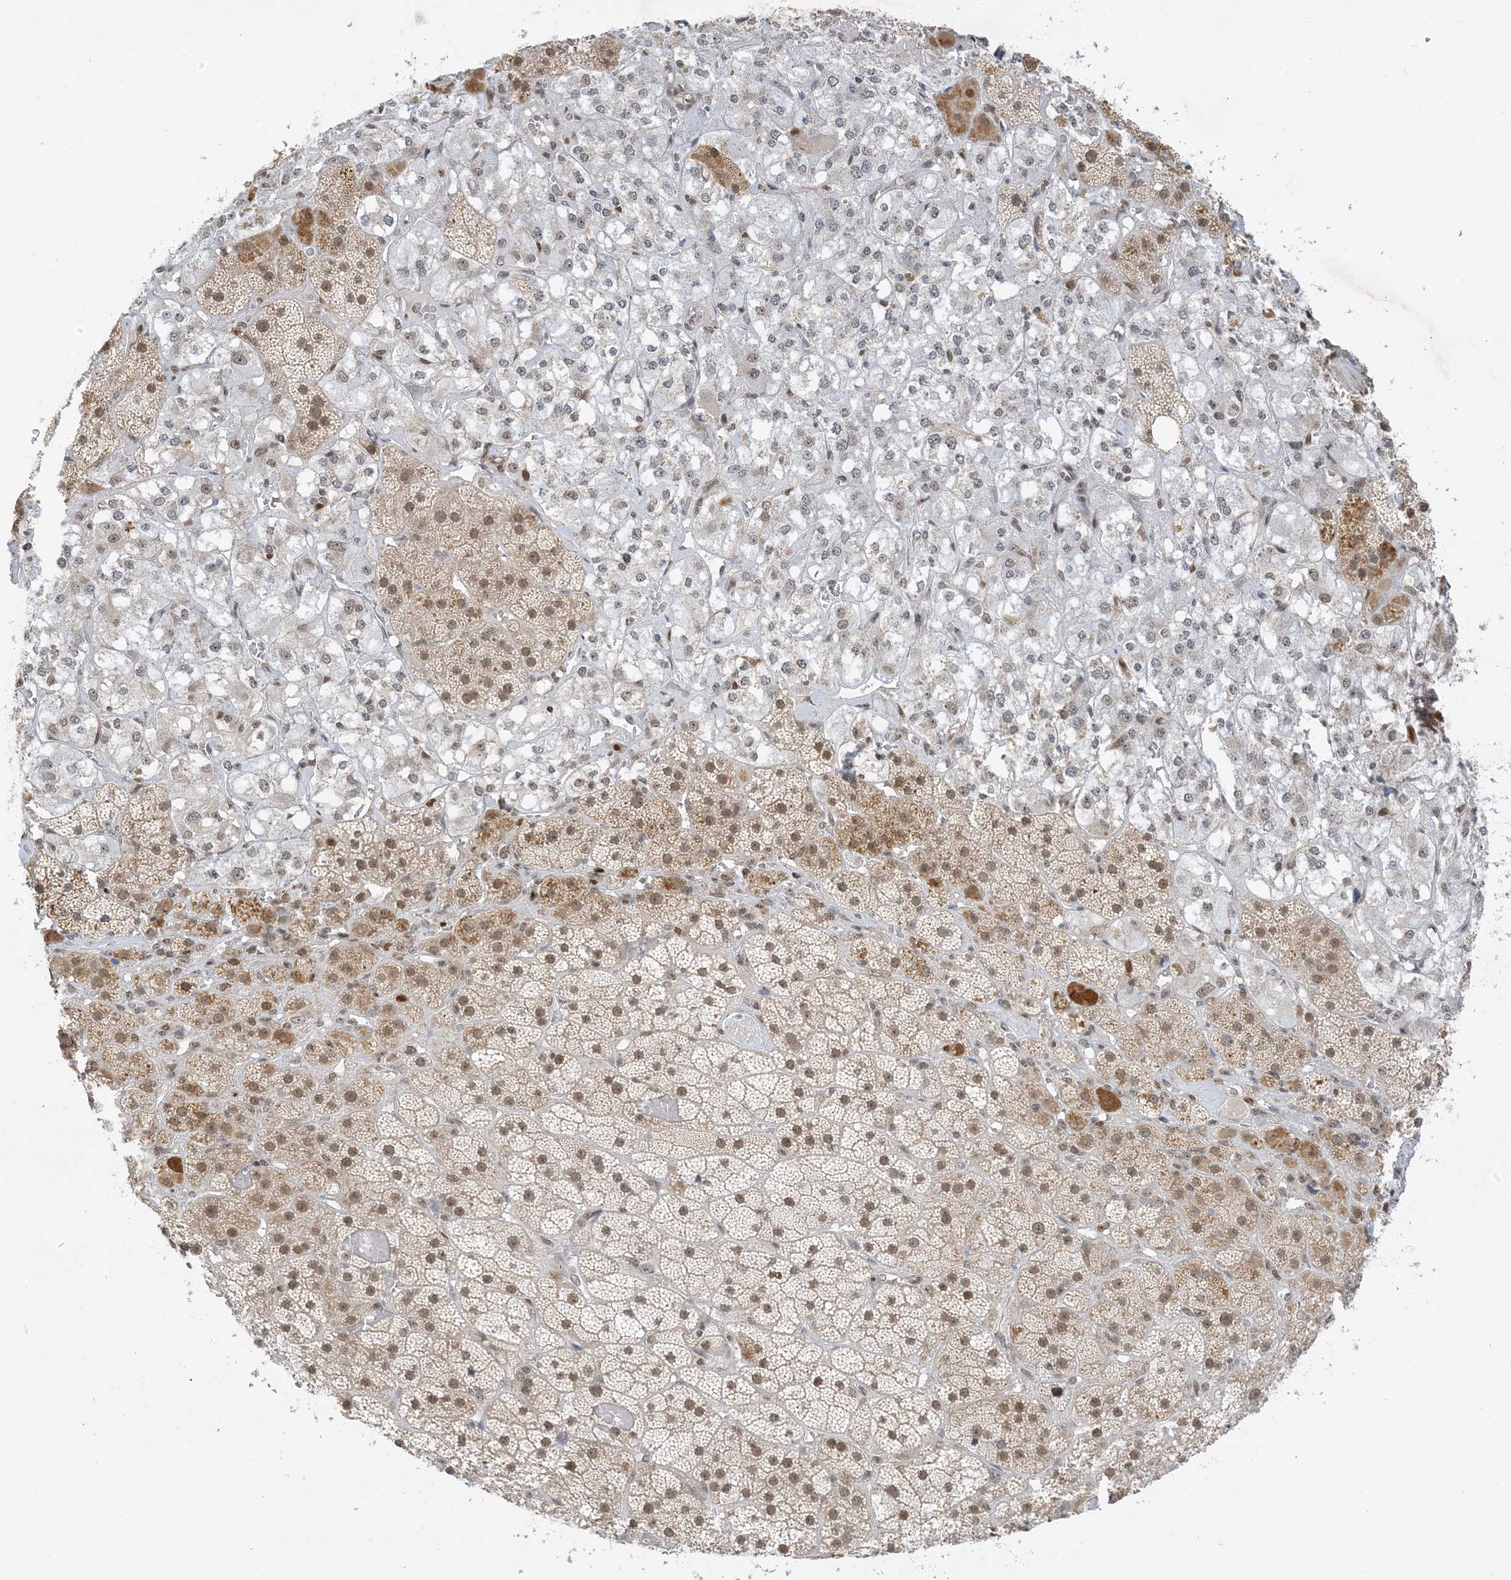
{"staining": {"intensity": "moderate", "quantity": ">75%", "location": "cytoplasmic/membranous,nuclear"}, "tissue": "adrenal gland", "cell_type": "Glandular cells", "image_type": "normal", "snomed": [{"axis": "morphology", "description": "Normal tissue, NOS"}, {"axis": "topography", "description": "Adrenal gland"}], "caption": "This micrograph reveals benign adrenal gland stained with immunohistochemistry to label a protein in brown. The cytoplasmic/membranous,nuclear of glandular cells show moderate positivity for the protein. Nuclei are counter-stained blue.", "gene": "ZNF740", "patient": {"sex": "male", "age": 57}}